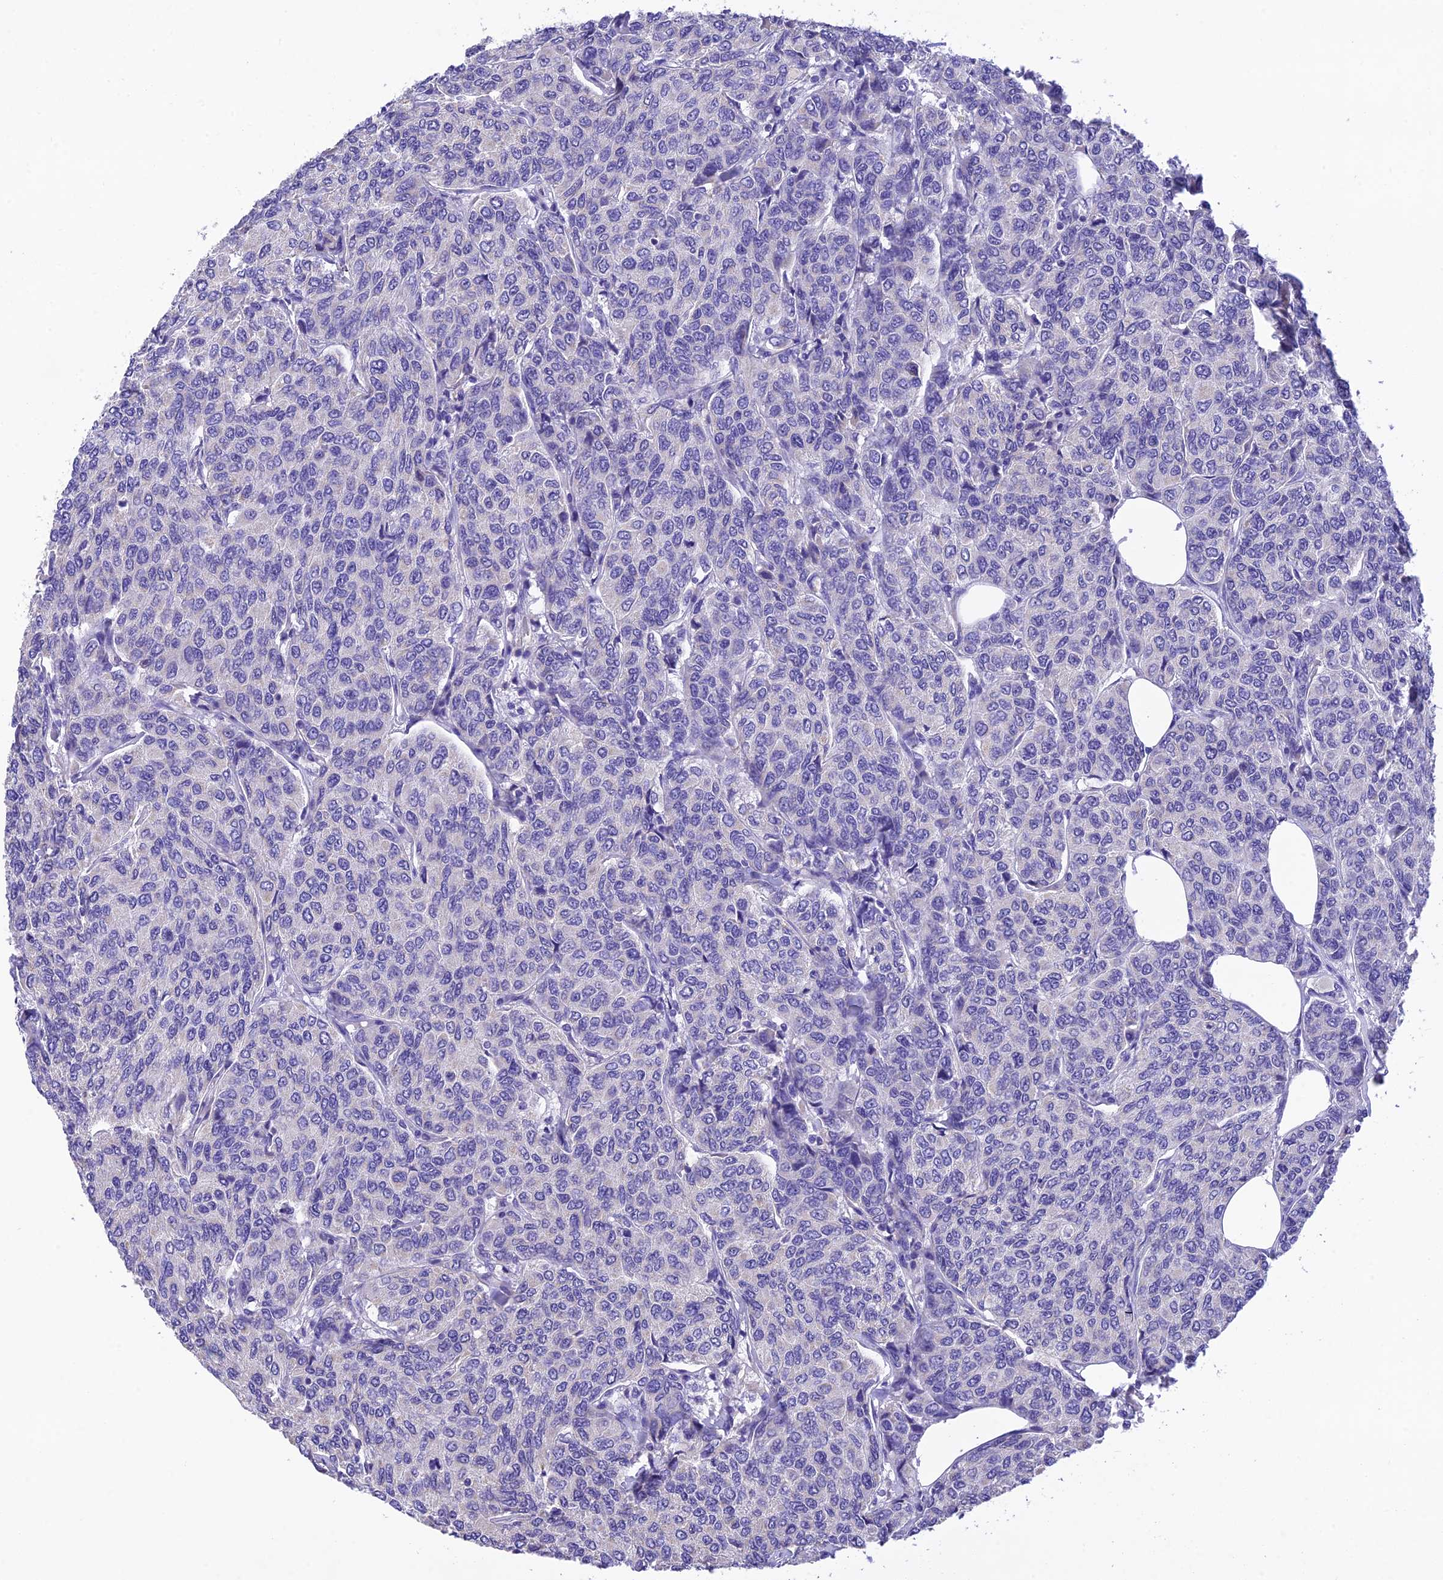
{"staining": {"intensity": "negative", "quantity": "none", "location": "none"}, "tissue": "breast cancer", "cell_type": "Tumor cells", "image_type": "cancer", "snomed": [{"axis": "morphology", "description": "Duct carcinoma"}, {"axis": "topography", "description": "Breast"}], "caption": "Human breast invasive ductal carcinoma stained for a protein using IHC displays no positivity in tumor cells.", "gene": "MS4A5", "patient": {"sex": "female", "age": 55}}